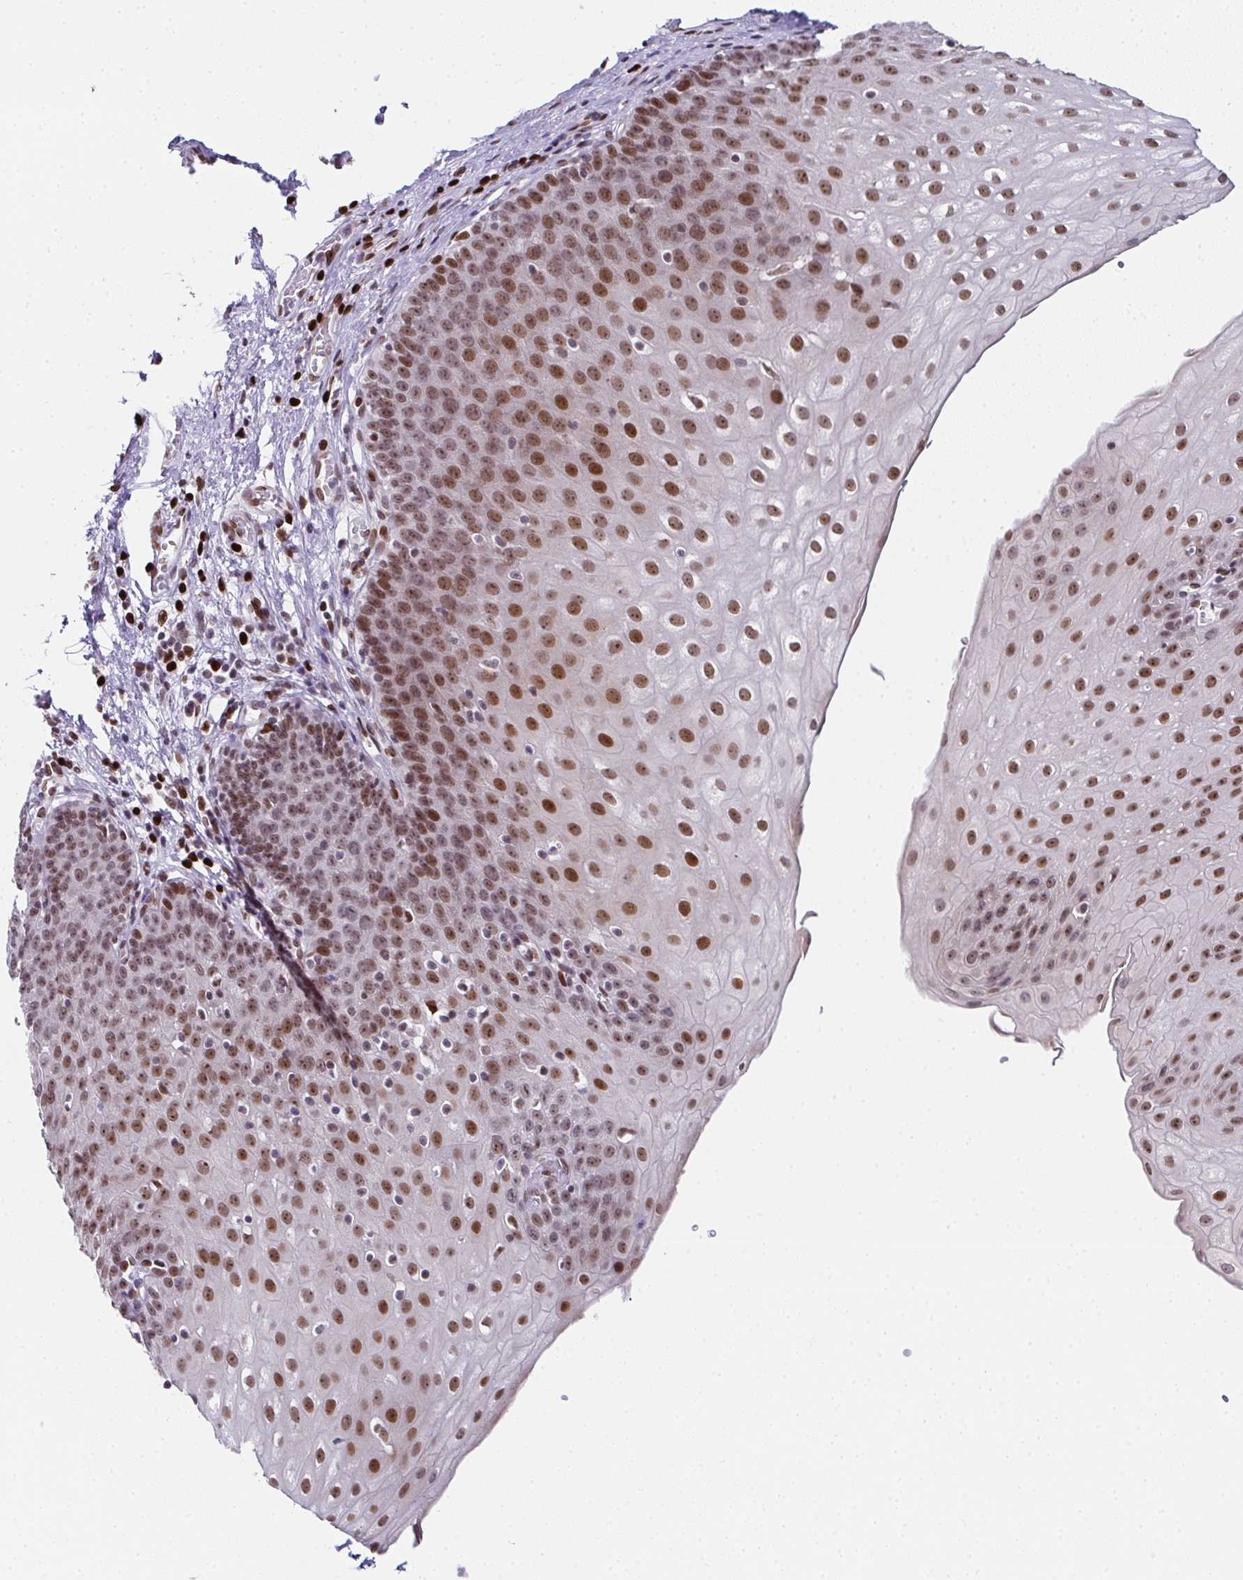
{"staining": {"intensity": "moderate", "quantity": ">75%", "location": "nuclear"}, "tissue": "esophagus", "cell_type": "Squamous epithelial cells", "image_type": "normal", "snomed": [{"axis": "morphology", "description": "Normal tissue, NOS"}, {"axis": "topography", "description": "Esophagus"}], "caption": "Moderate nuclear protein staining is present in about >75% of squamous epithelial cells in esophagus. The staining was performed using DAB (3,3'-diaminobenzidine), with brown indicating positive protein expression. Nuclei are stained blue with hematoxylin.", "gene": "RB1", "patient": {"sex": "male", "age": 71}}